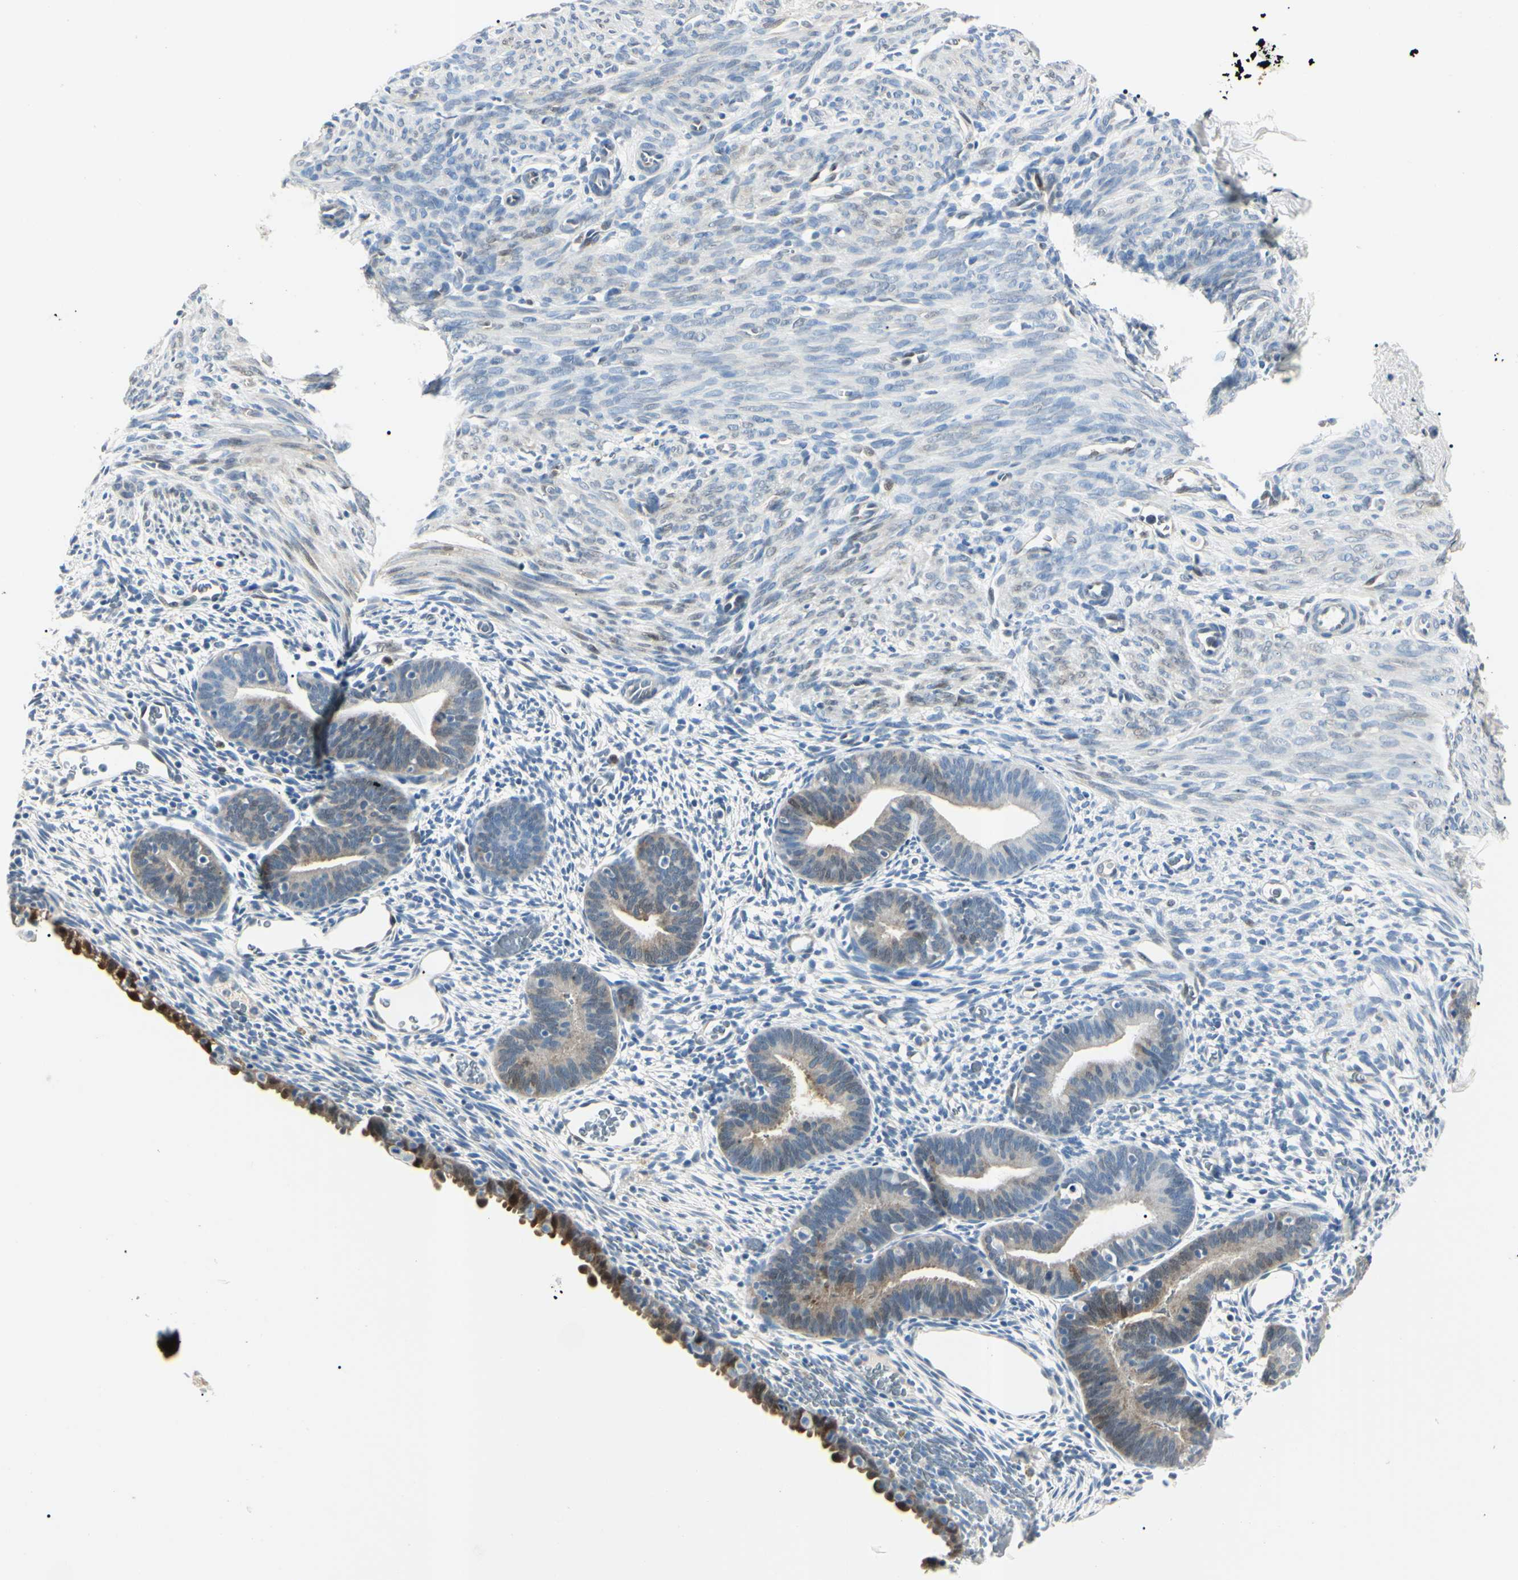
{"staining": {"intensity": "negative", "quantity": "none", "location": "none"}, "tissue": "endometrium", "cell_type": "Cells in endometrial stroma", "image_type": "normal", "snomed": [{"axis": "morphology", "description": "Normal tissue, NOS"}, {"axis": "morphology", "description": "Atrophy, NOS"}, {"axis": "topography", "description": "Uterus"}, {"axis": "topography", "description": "Endometrium"}], "caption": "Immunohistochemical staining of benign human endometrium reveals no significant positivity in cells in endometrial stroma.", "gene": "AKR1C3", "patient": {"sex": "female", "age": 68}}